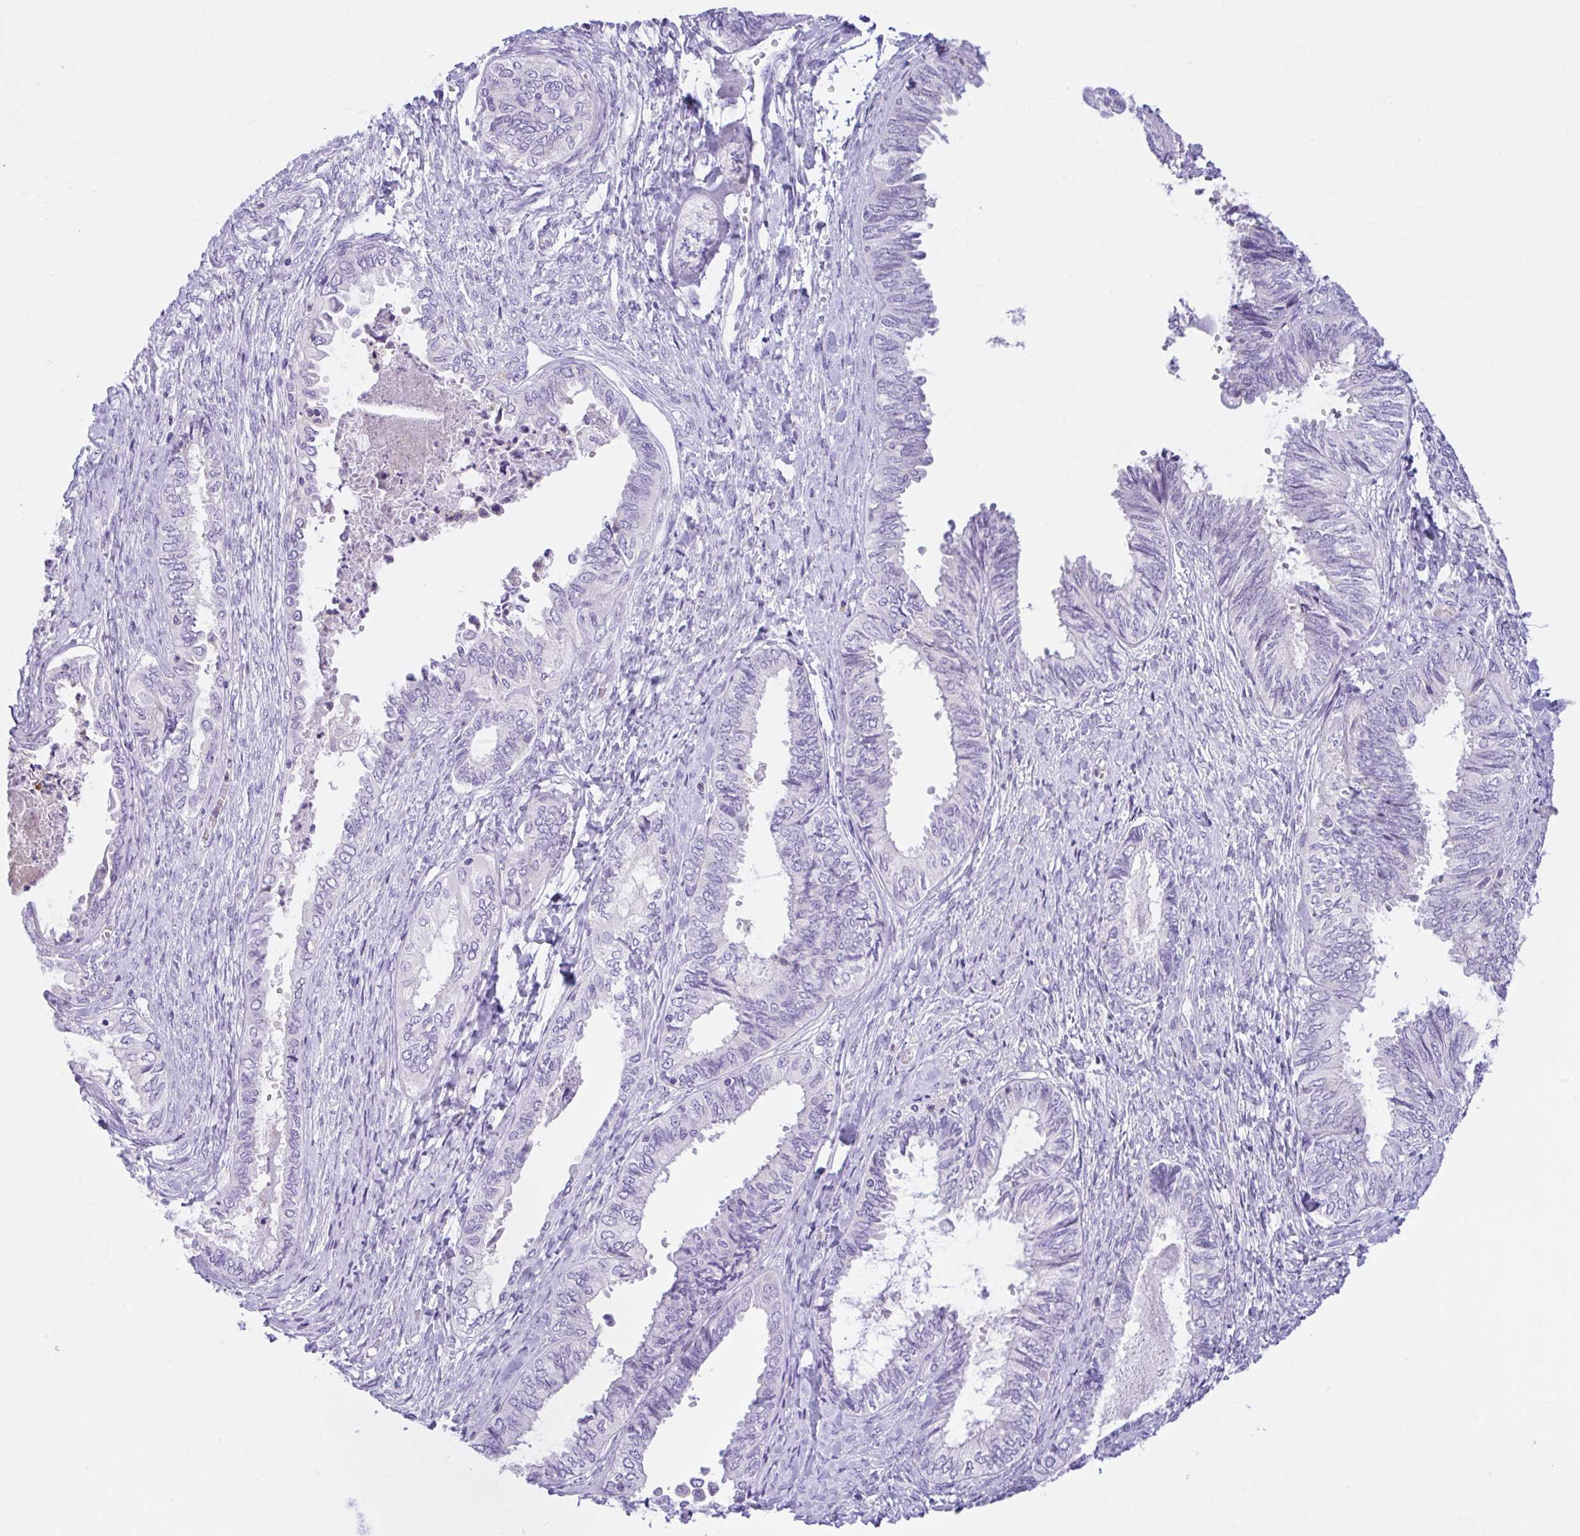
{"staining": {"intensity": "negative", "quantity": "none", "location": "none"}, "tissue": "ovarian cancer", "cell_type": "Tumor cells", "image_type": "cancer", "snomed": [{"axis": "morphology", "description": "Carcinoma, endometroid"}, {"axis": "topography", "description": "Ovary"}], "caption": "DAB immunohistochemical staining of ovarian cancer (endometroid carcinoma) demonstrates no significant expression in tumor cells.", "gene": "NCF1", "patient": {"sex": "female", "age": 70}}